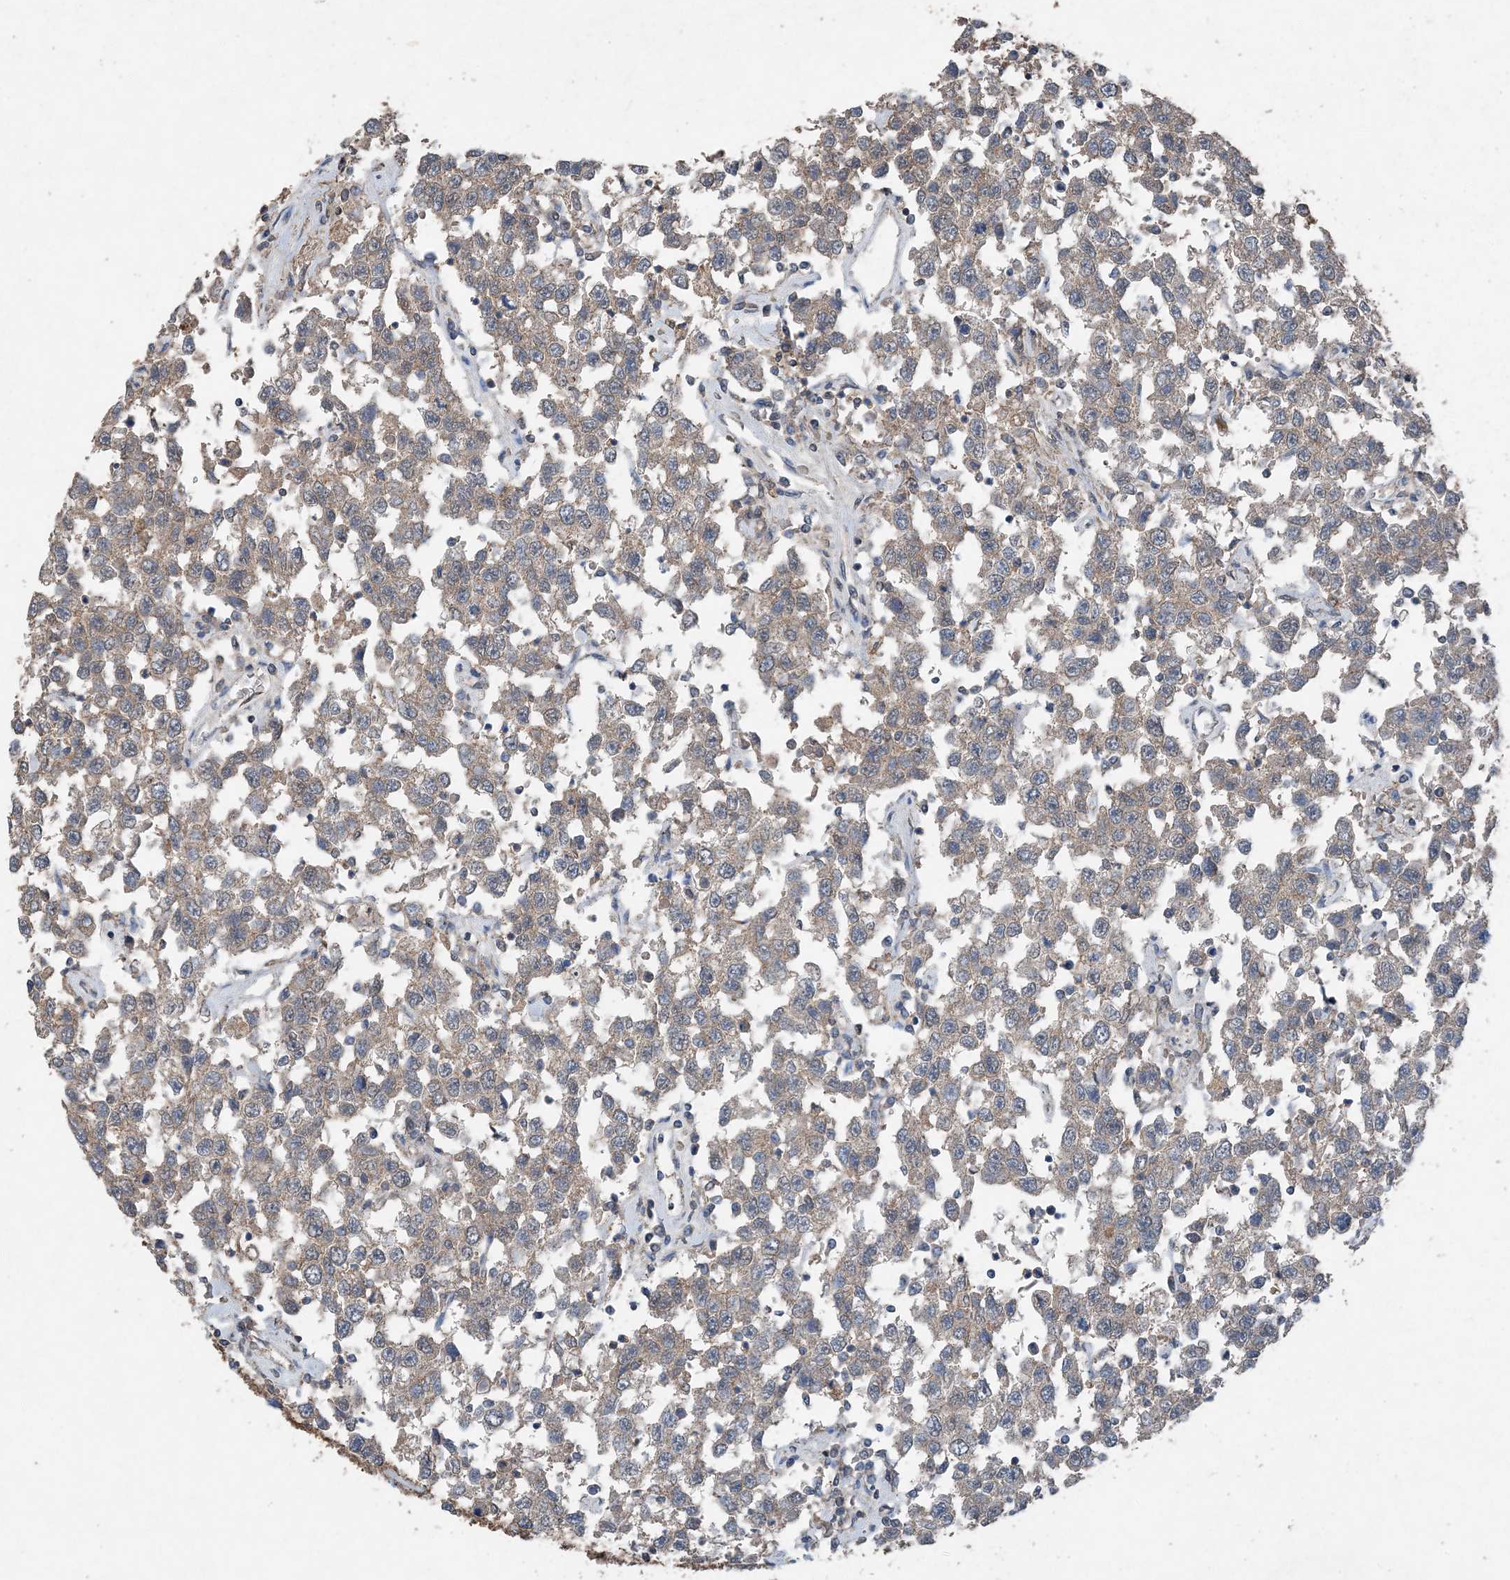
{"staining": {"intensity": "weak", "quantity": "<25%", "location": "cytoplasmic/membranous"}, "tissue": "testis cancer", "cell_type": "Tumor cells", "image_type": "cancer", "snomed": [{"axis": "morphology", "description": "Seminoma, NOS"}, {"axis": "topography", "description": "Testis"}], "caption": "This is an immunohistochemistry histopathology image of testis cancer (seminoma). There is no expression in tumor cells.", "gene": "FCN3", "patient": {"sex": "male", "age": 41}}